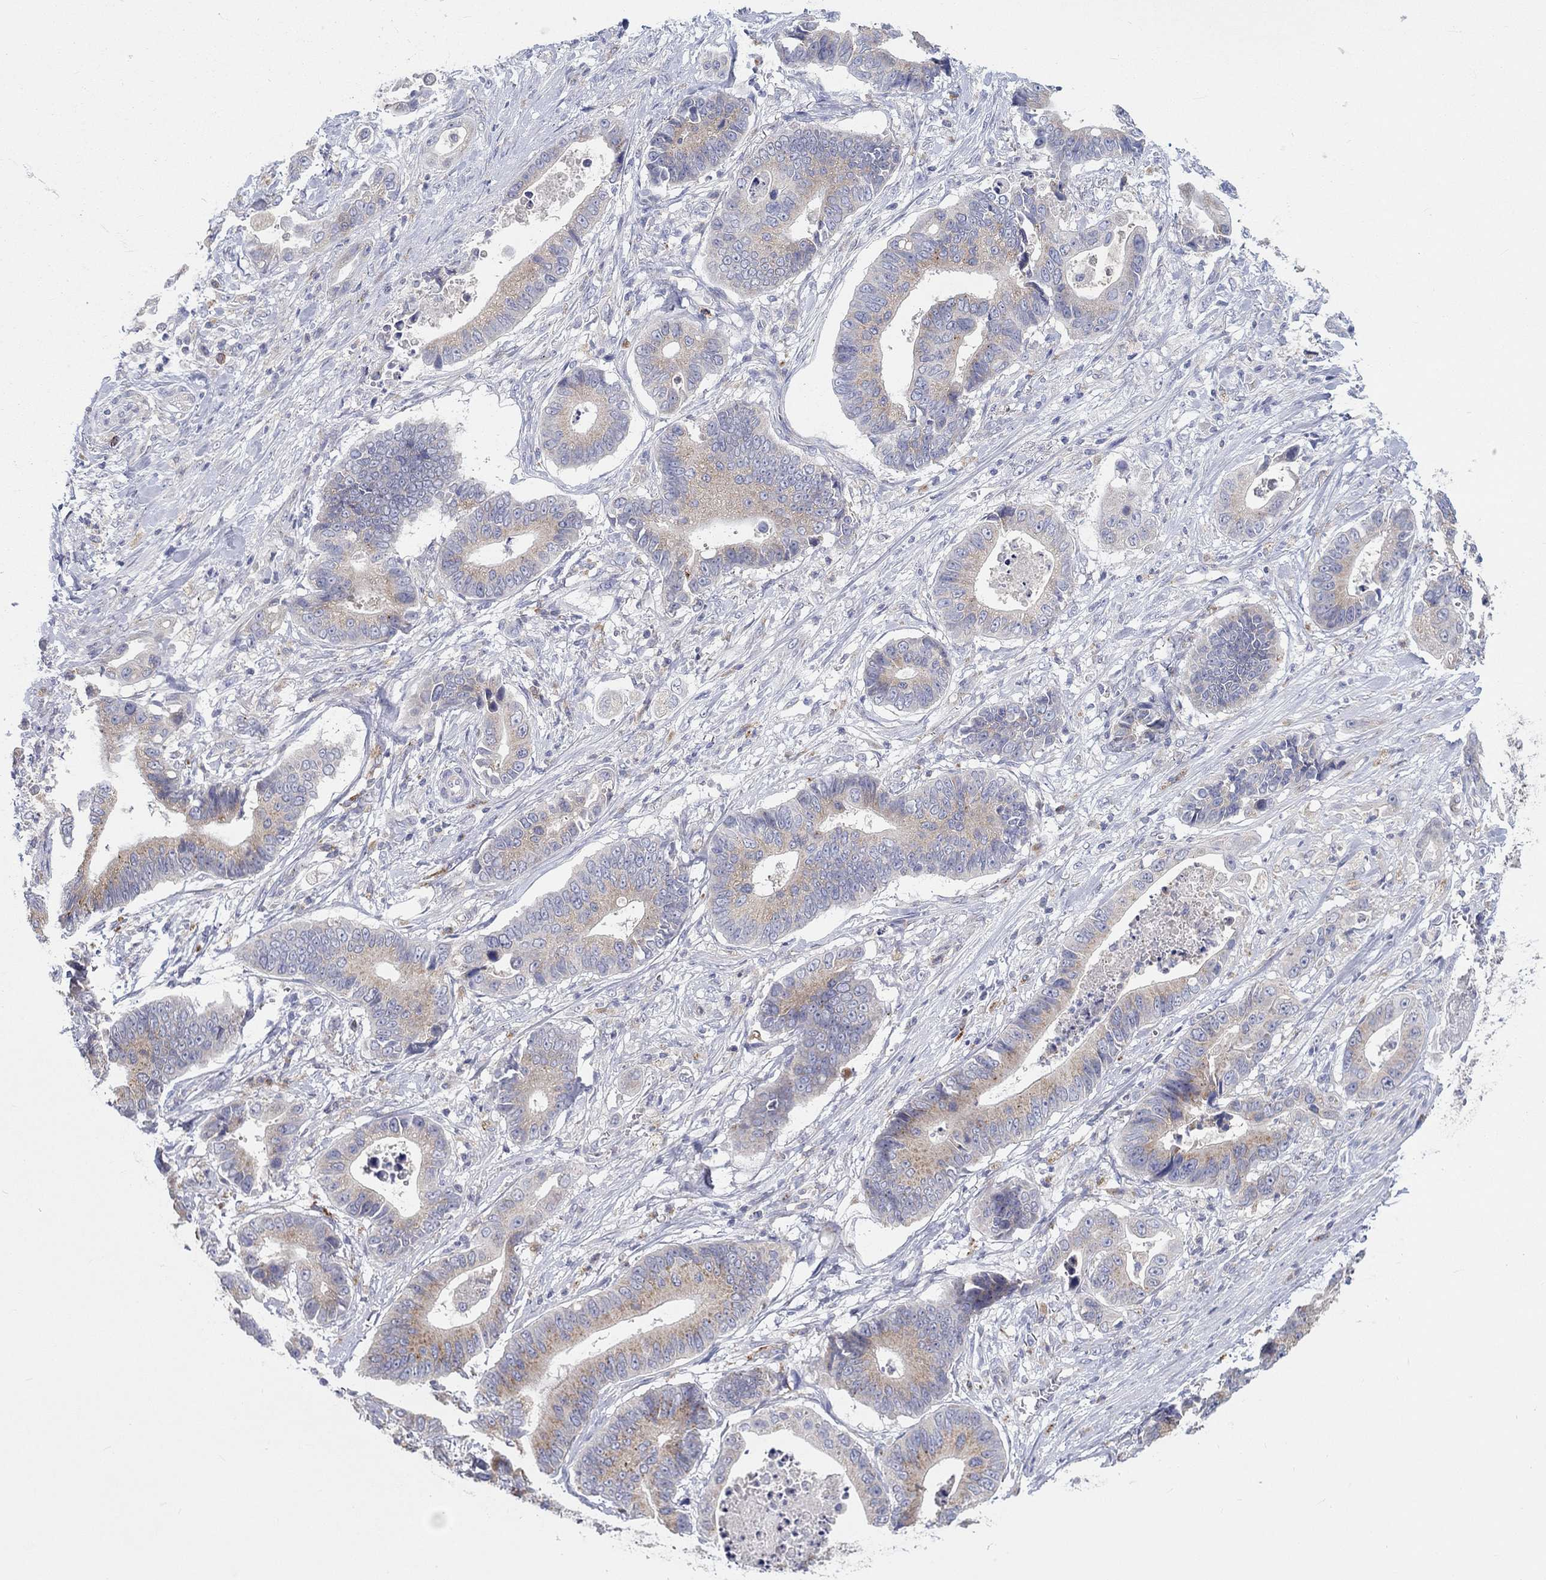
{"staining": {"intensity": "weak", "quantity": ">75%", "location": "cytoplasmic/membranous"}, "tissue": "stomach cancer", "cell_type": "Tumor cells", "image_type": "cancer", "snomed": [{"axis": "morphology", "description": "Adenocarcinoma, NOS"}, {"axis": "topography", "description": "Stomach"}], "caption": "Protein expression analysis of human stomach cancer reveals weak cytoplasmic/membranous staining in approximately >75% of tumor cells. Ihc stains the protein in brown and the nuclei are stained blue.", "gene": "BCO2", "patient": {"sex": "male", "age": 84}}